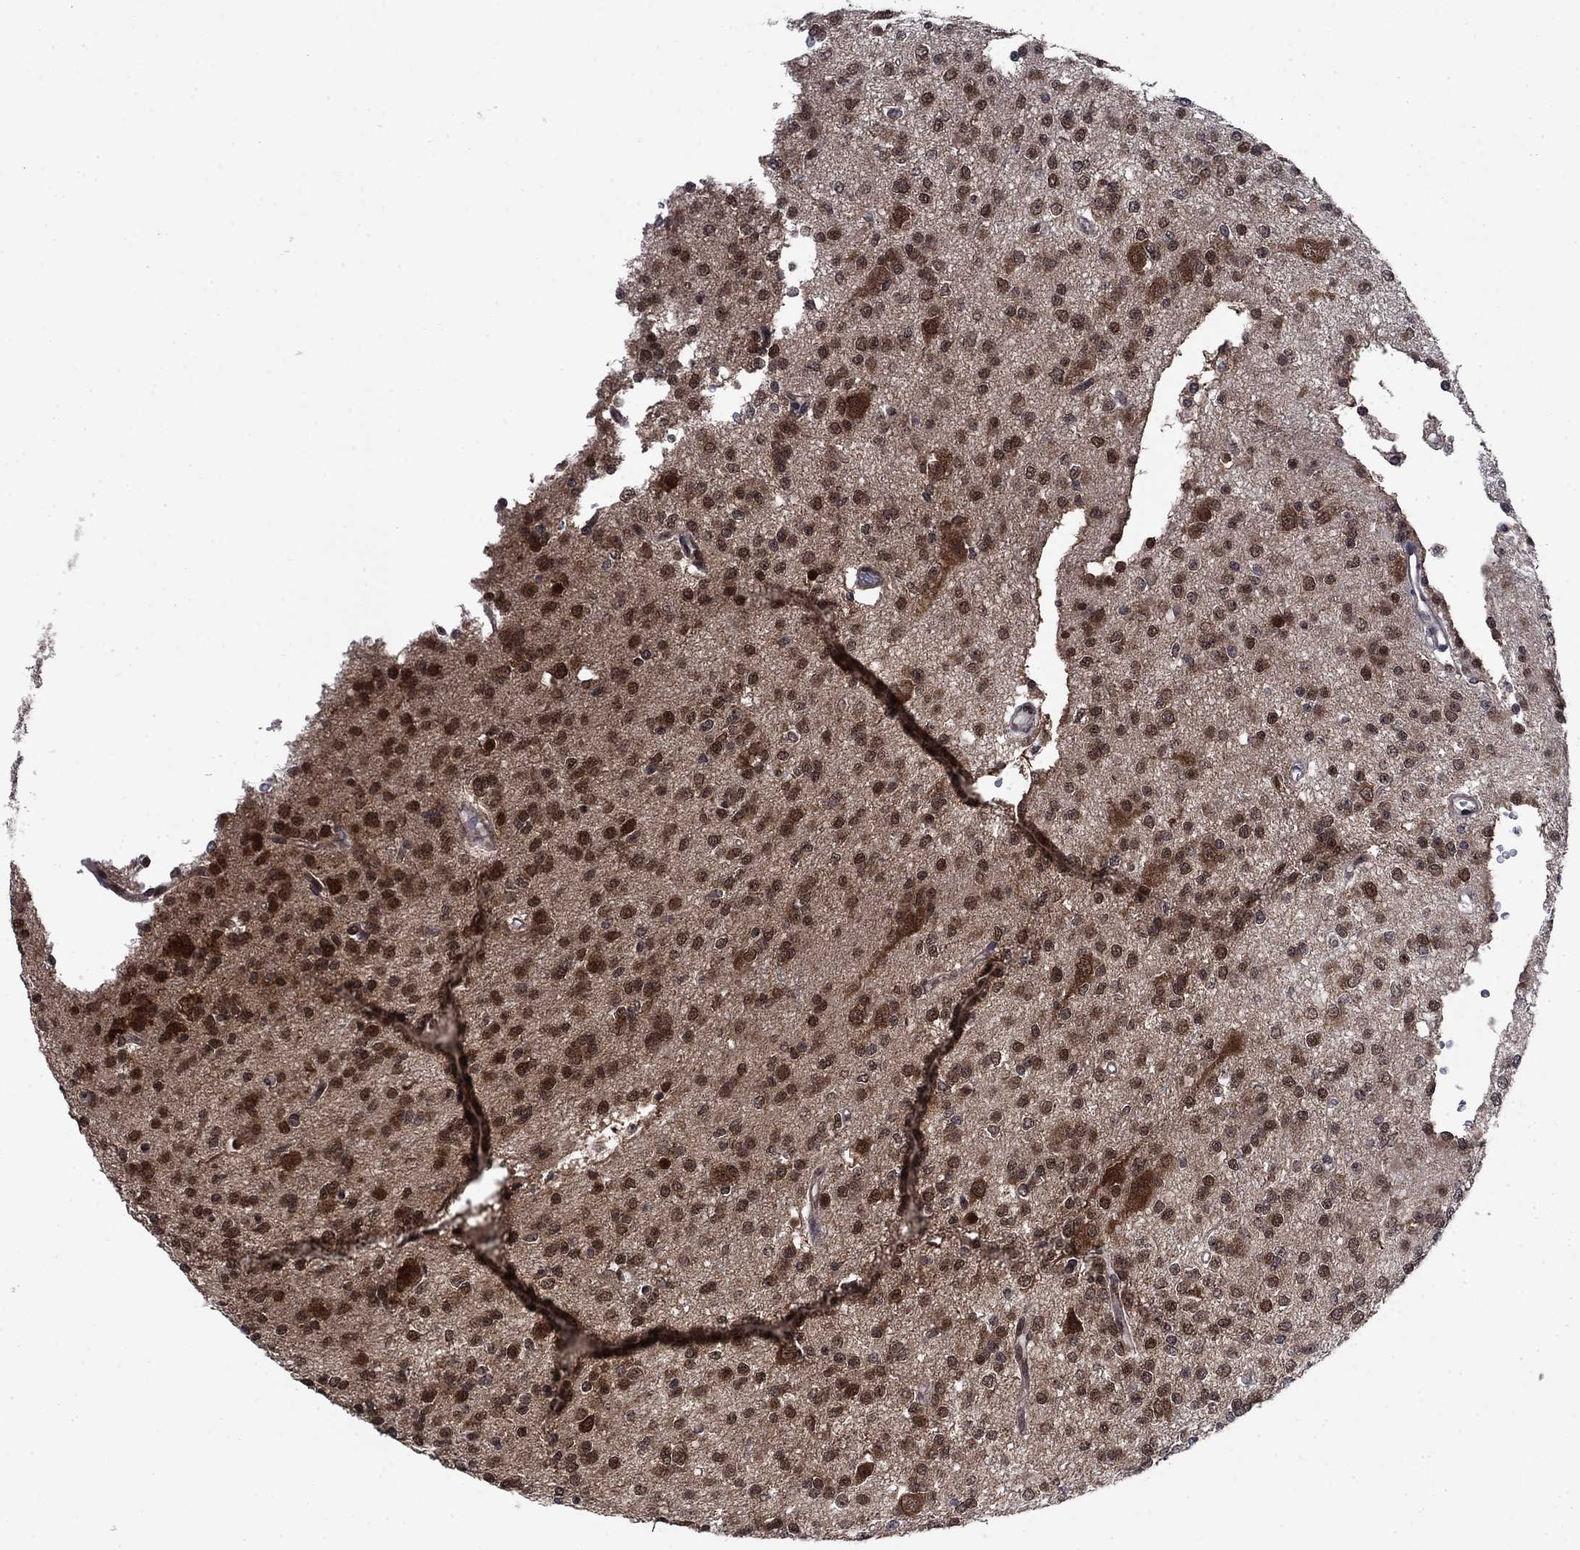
{"staining": {"intensity": "strong", "quantity": "25%-75%", "location": "nuclear"}, "tissue": "glioma", "cell_type": "Tumor cells", "image_type": "cancer", "snomed": [{"axis": "morphology", "description": "Glioma, malignant, Low grade"}, {"axis": "topography", "description": "Brain"}], "caption": "Protein expression analysis of human glioma reveals strong nuclear staining in approximately 25%-75% of tumor cells. (DAB (3,3'-diaminobenzidine) IHC with brightfield microscopy, high magnification).", "gene": "DNAJA1", "patient": {"sex": "male", "age": 27}}